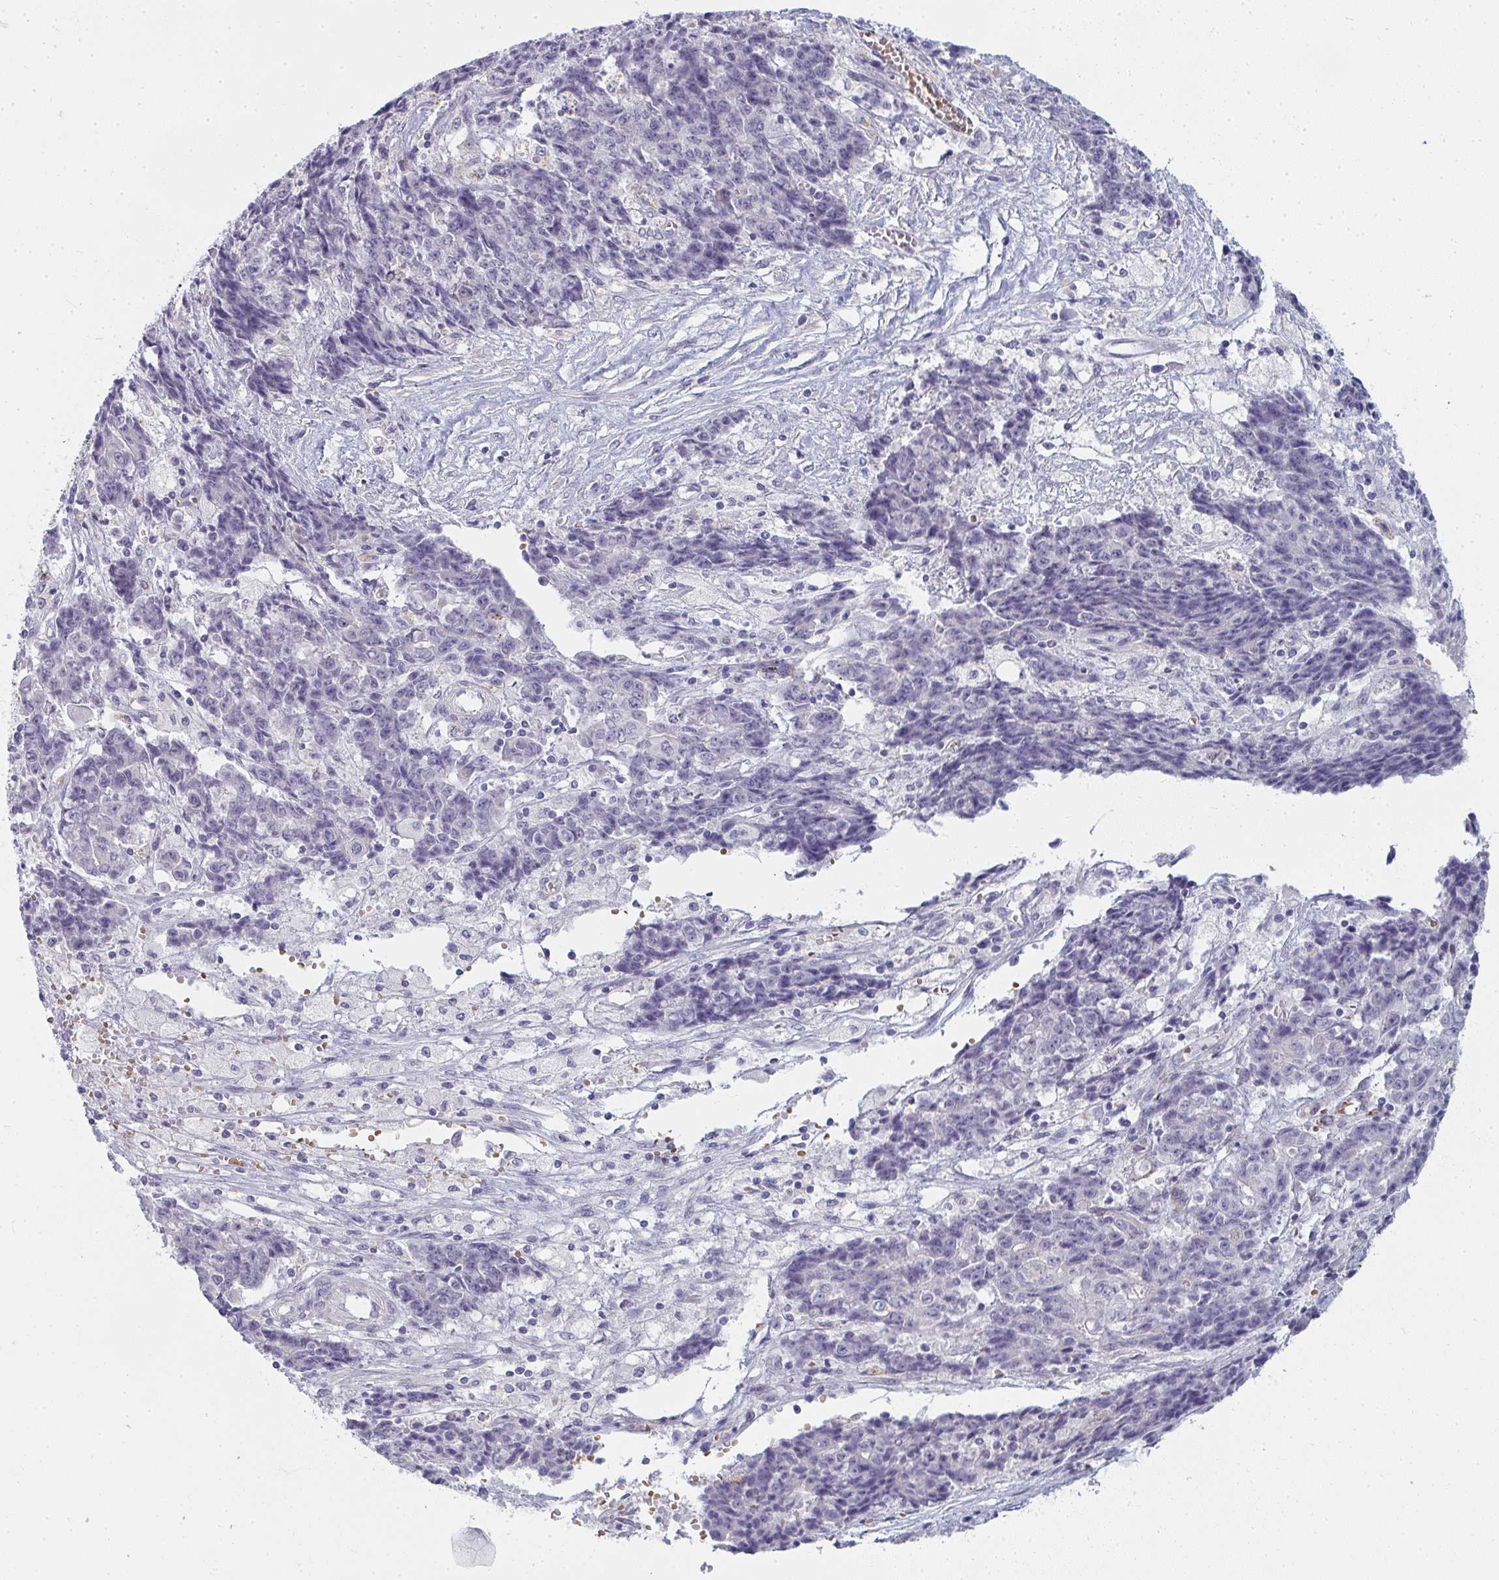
{"staining": {"intensity": "negative", "quantity": "none", "location": "none"}, "tissue": "ovarian cancer", "cell_type": "Tumor cells", "image_type": "cancer", "snomed": [{"axis": "morphology", "description": "Carcinoma, endometroid"}, {"axis": "topography", "description": "Ovary"}], "caption": "Immunohistochemical staining of human ovarian cancer (endometroid carcinoma) shows no significant positivity in tumor cells. The staining is performed using DAB brown chromogen with nuclei counter-stained in using hematoxylin.", "gene": "SHB", "patient": {"sex": "female", "age": 42}}